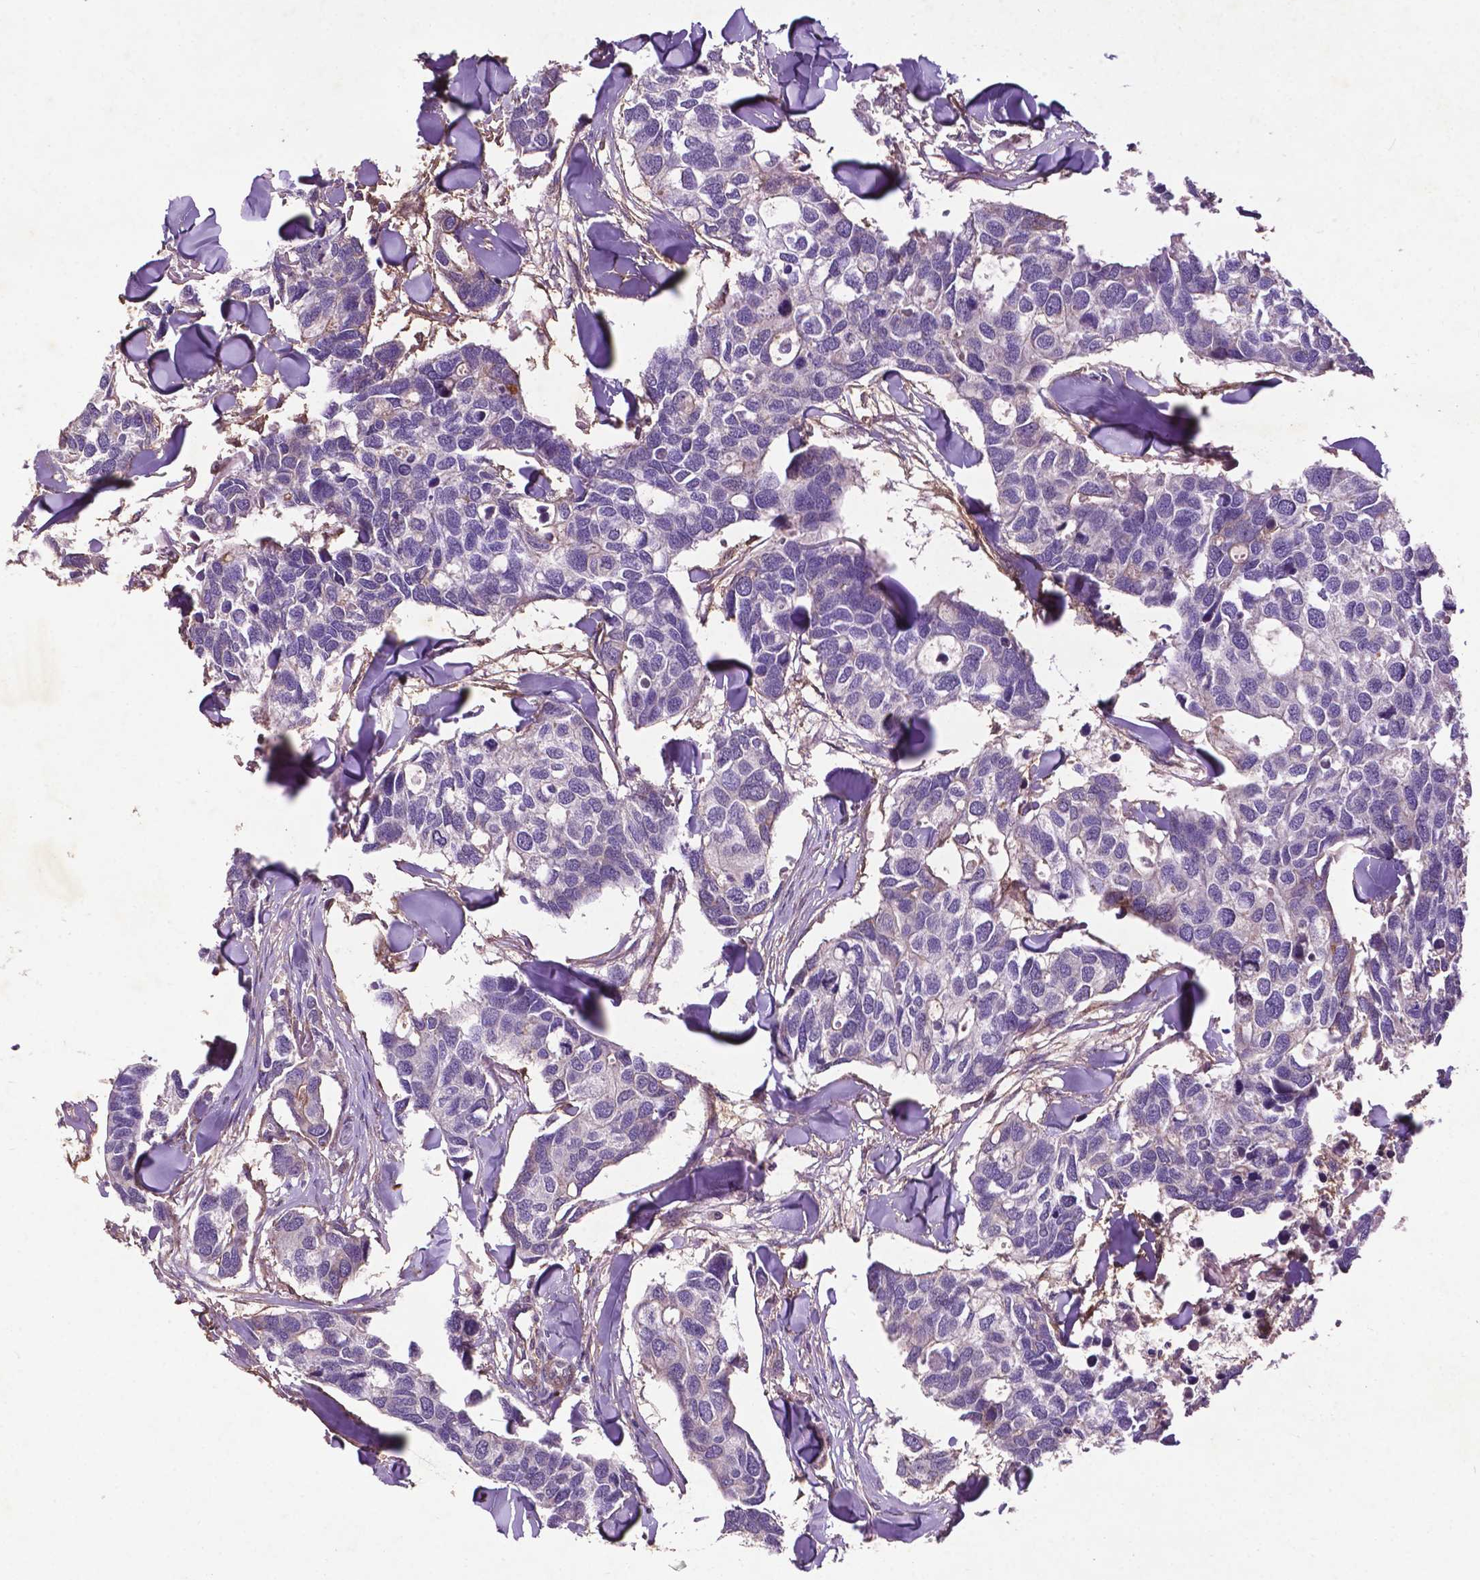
{"staining": {"intensity": "negative", "quantity": "none", "location": "none"}, "tissue": "breast cancer", "cell_type": "Tumor cells", "image_type": "cancer", "snomed": [{"axis": "morphology", "description": "Duct carcinoma"}, {"axis": "topography", "description": "Breast"}], "caption": "Histopathology image shows no protein positivity in tumor cells of breast cancer tissue. (DAB immunohistochemistry with hematoxylin counter stain).", "gene": "RRAS", "patient": {"sex": "female", "age": 83}}